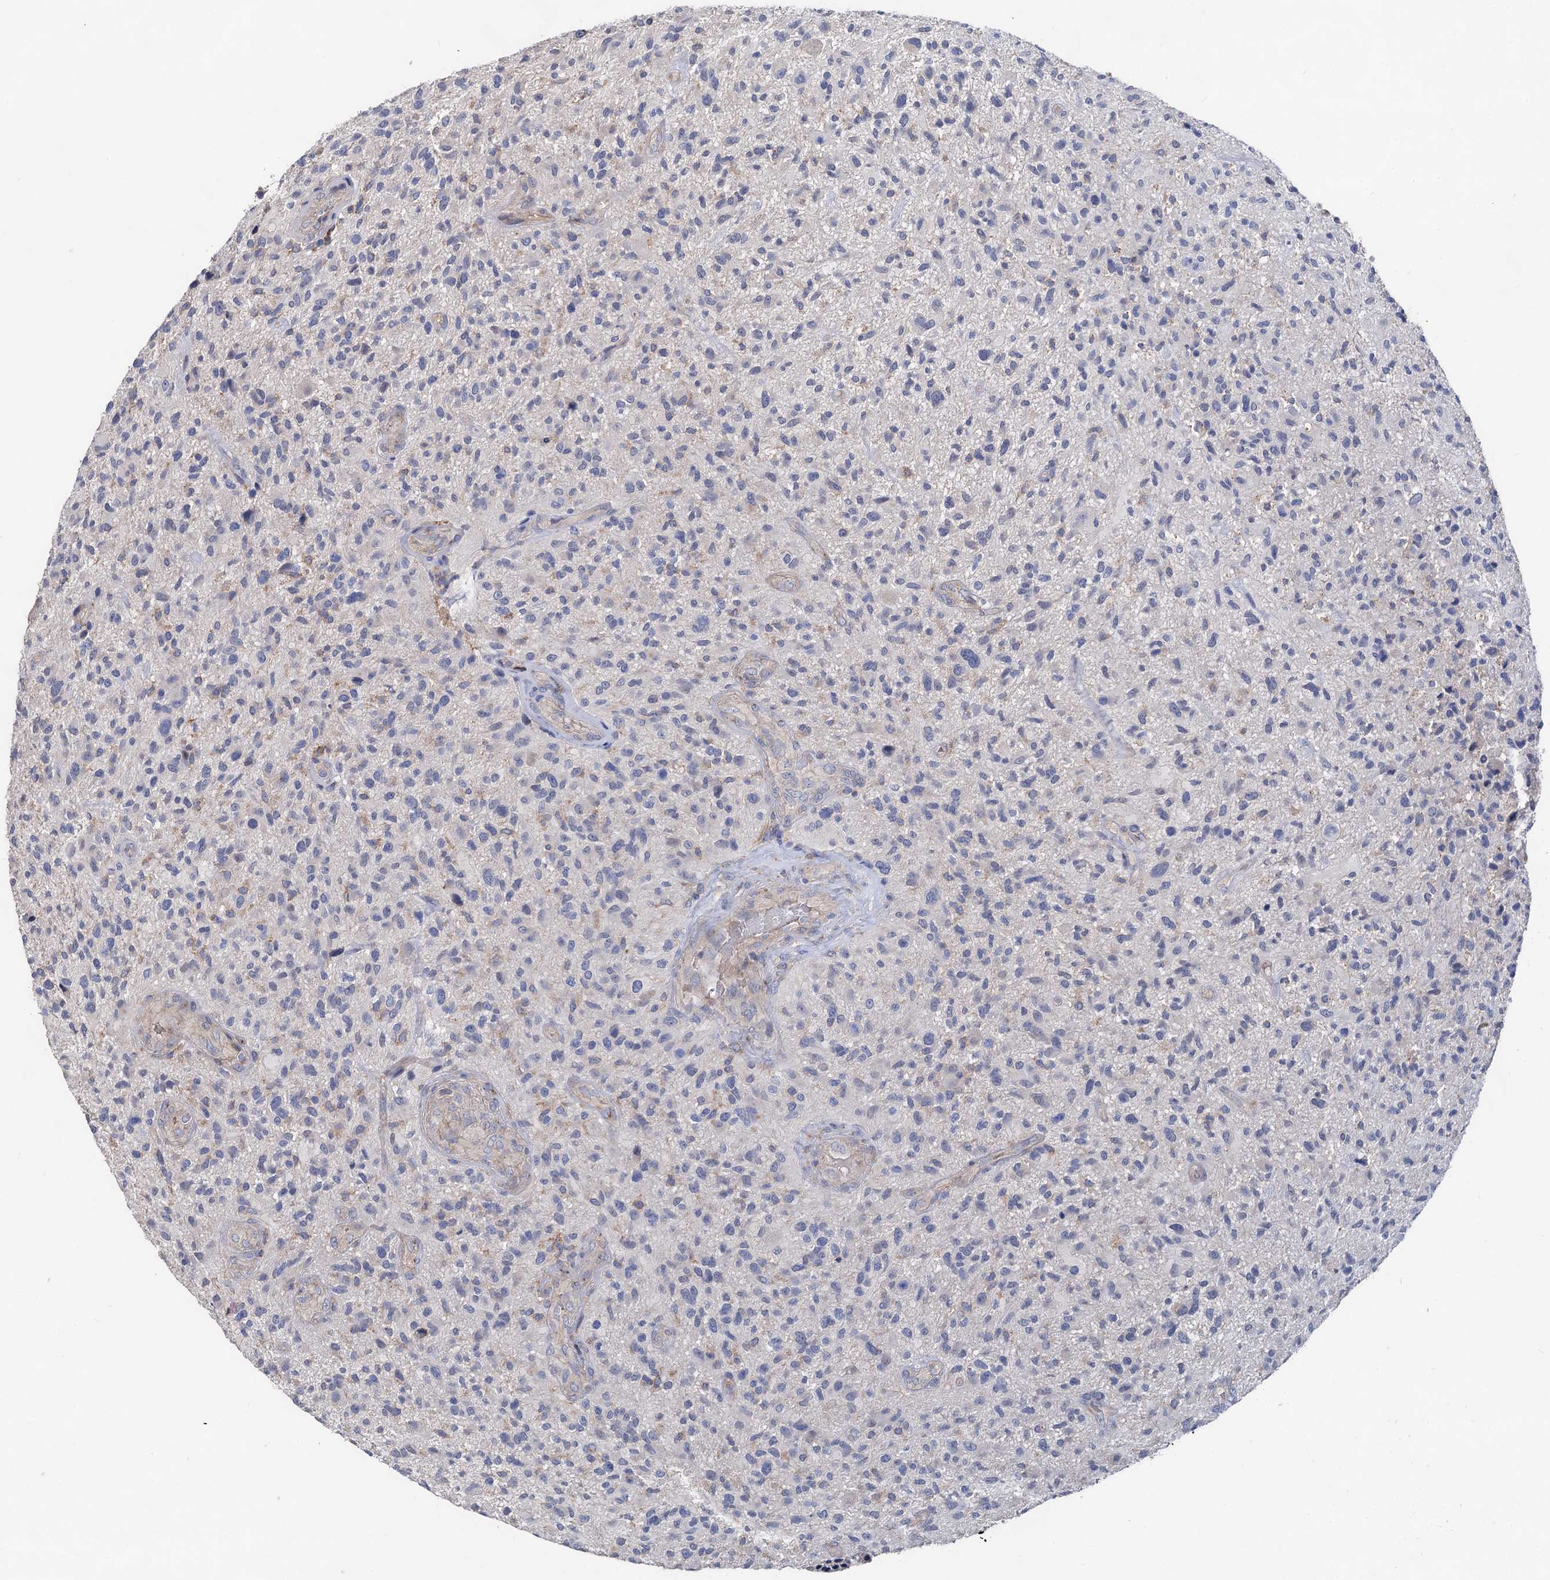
{"staining": {"intensity": "negative", "quantity": "none", "location": "none"}, "tissue": "glioma", "cell_type": "Tumor cells", "image_type": "cancer", "snomed": [{"axis": "morphology", "description": "Glioma, malignant, High grade"}, {"axis": "topography", "description": "Brain"}], "caption": "An immunohistochemistry histopathology image of glioma is shown. There is no staining in tumor cells of glioma. (DAB (3,3'-diaminobenzidine) immunohistochemistry (IHC) with hematoxylin counter stain).", "gene": "HVCN1", "patient": {"sex": "male", "age": 47}}